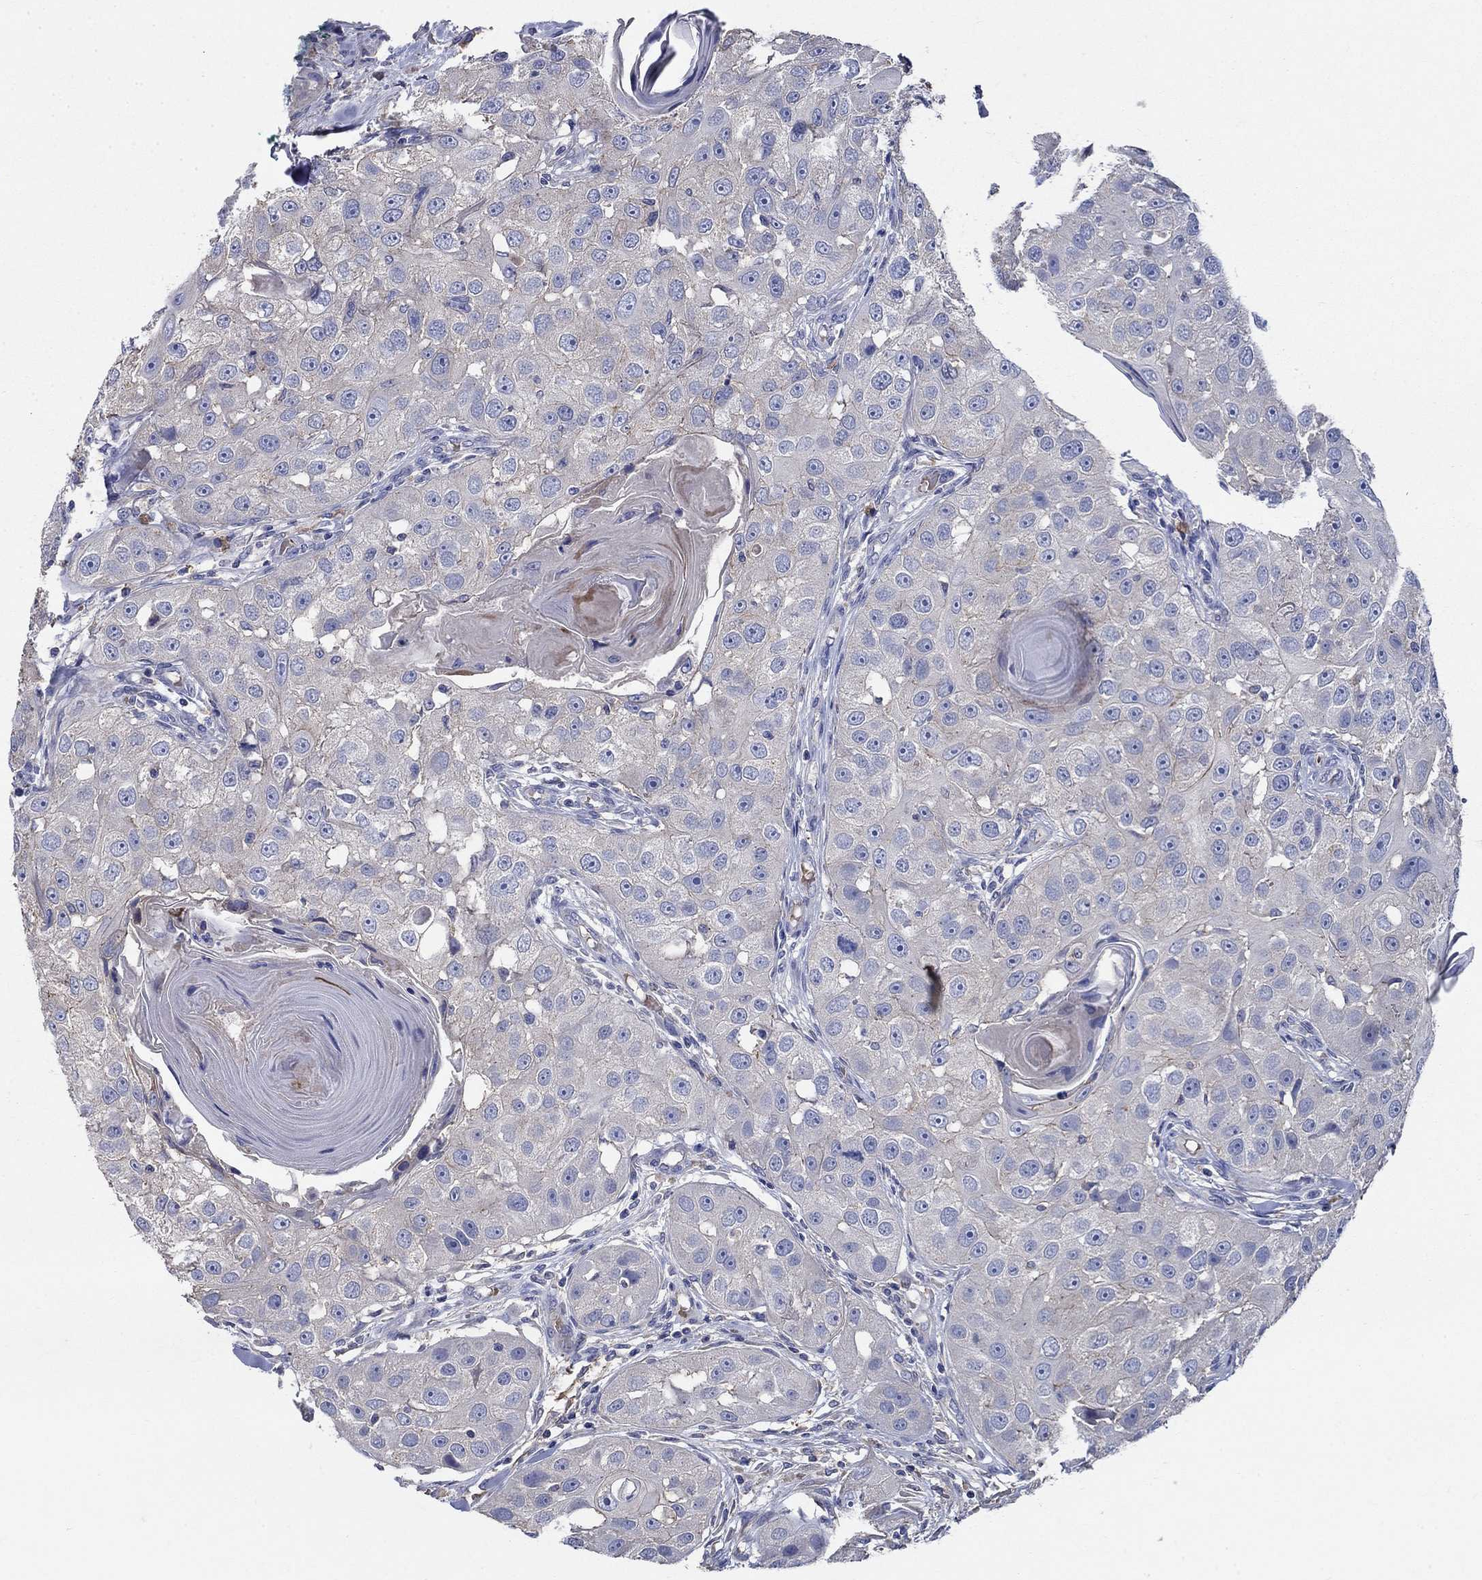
{"staining": {"intensity": "negative", "quantity": "none", "location": "none"}, "tissue": "head and neck cancer", "cell_type": "Tumor cells", "image_type": "cancer", "snomed": [{"axis": "morphology", "description": "Normal tissue, NOS"}, {"axis": "morphology", "description": "Squamous cell carcinoma, NOS"}, {"axis": "topography", "description": "Skeletal muscle"}, {"axis": "topography", "description": "Head-Neck"}], "caption": "An image of head and neck cancer stained for a protein shows no brown staining in tumor cells. Brightfield microscopy of immunohistochemistry (IHC) stained with DAB (brown) and hematoxylin (blue), captured at high magnification.", "gene": "FLNC", "patient": {"sex": "male", "age": 51}}